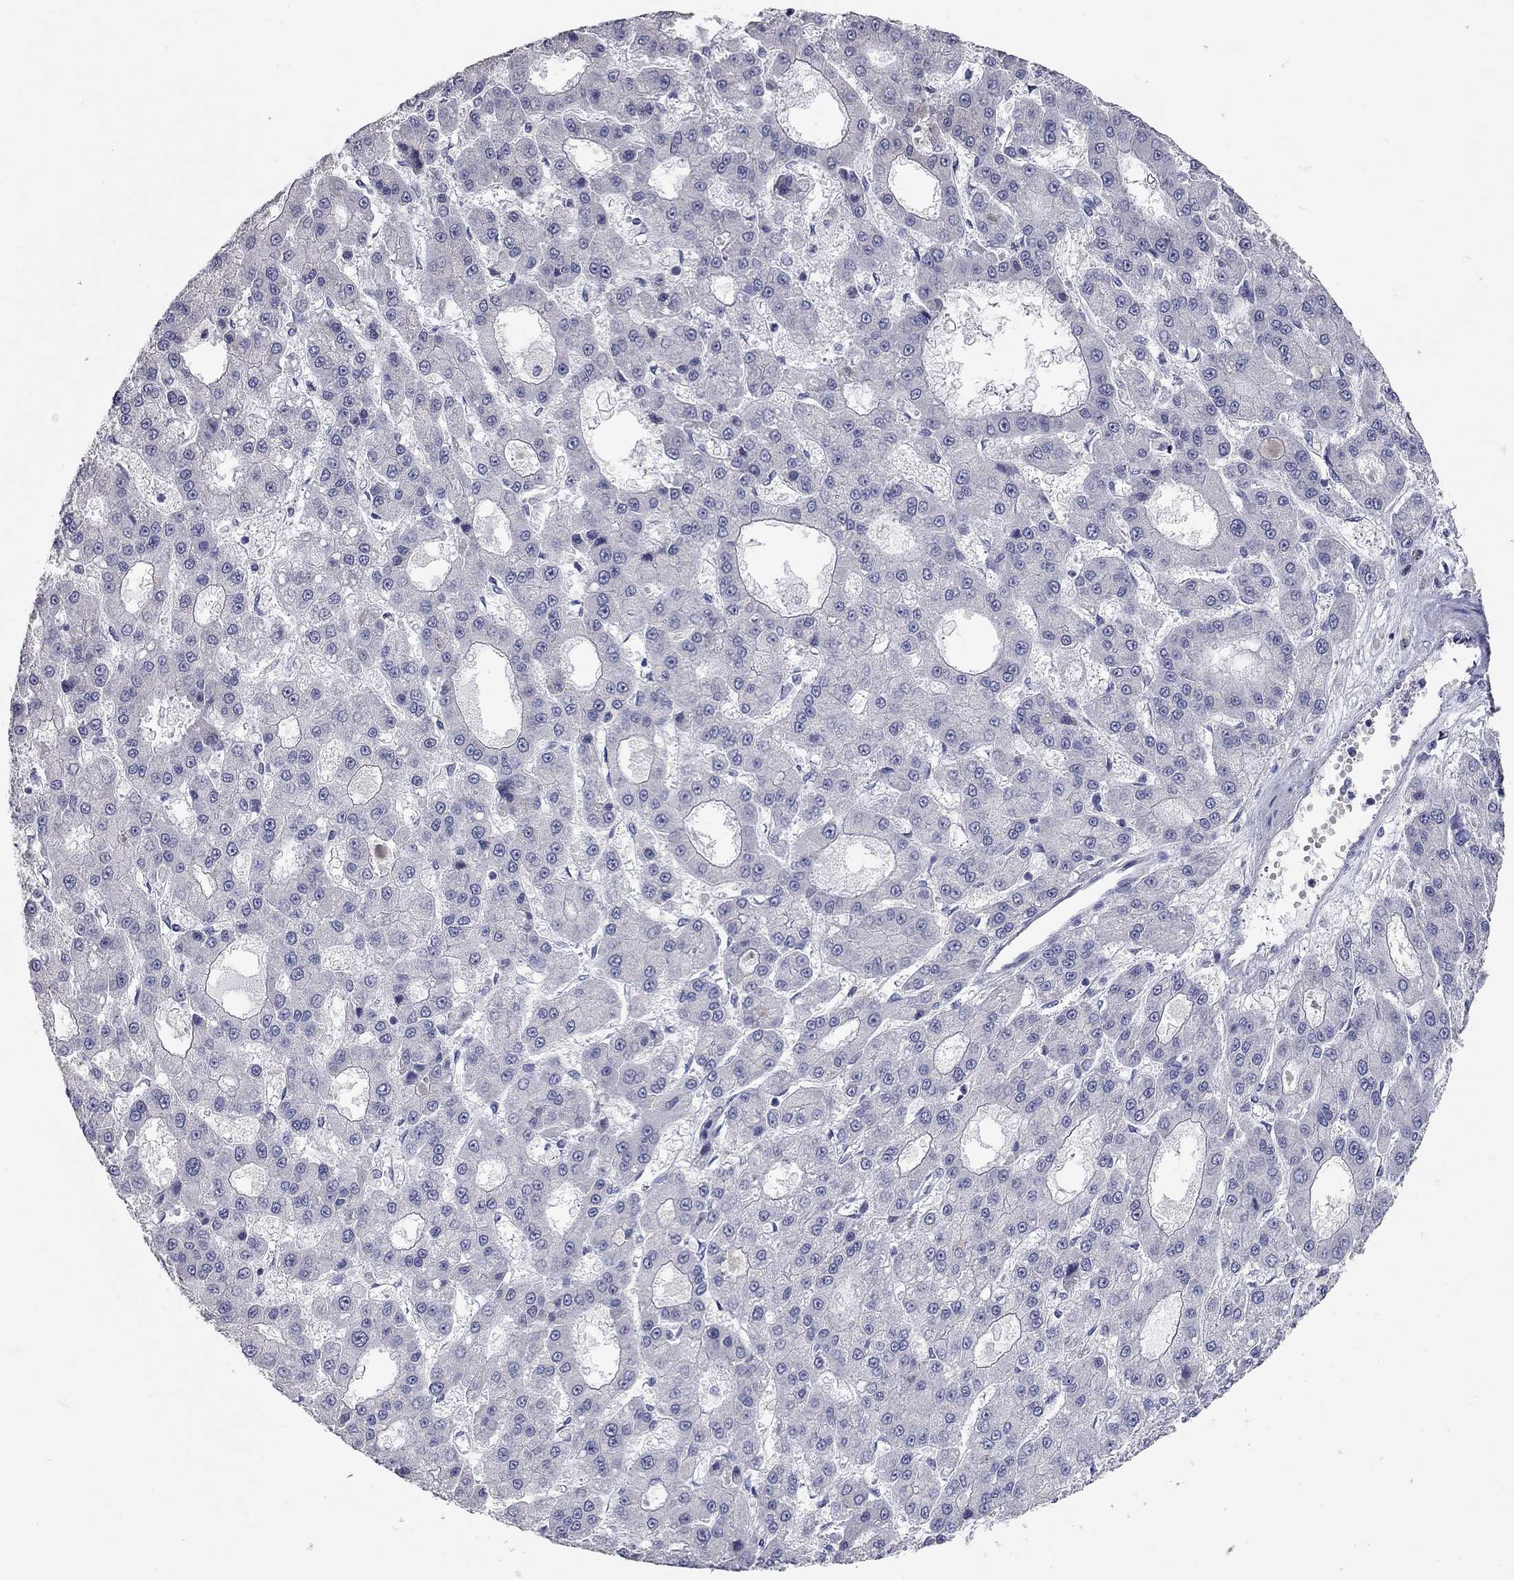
{"staining": {"intensity": "negative", "quantity": "none", "location": "none"}, "tissue": "liver cancer", "cell_type": "Tumor cells", "image_type": "cancer", "snomed": [{"axis": "morphology", "description": "Carcinoma, Hepatocellular, NOS"}, {"axis": "topography", "description": "Liver"}], "caption": "IHC photomicrograph of liver cancer (hepatocellular carcinoma) stained for a protein (brown), which shows no positivity in tumor cells.", "gene": "XAGE2", "patient": {"sex": "male", "age": 70}}